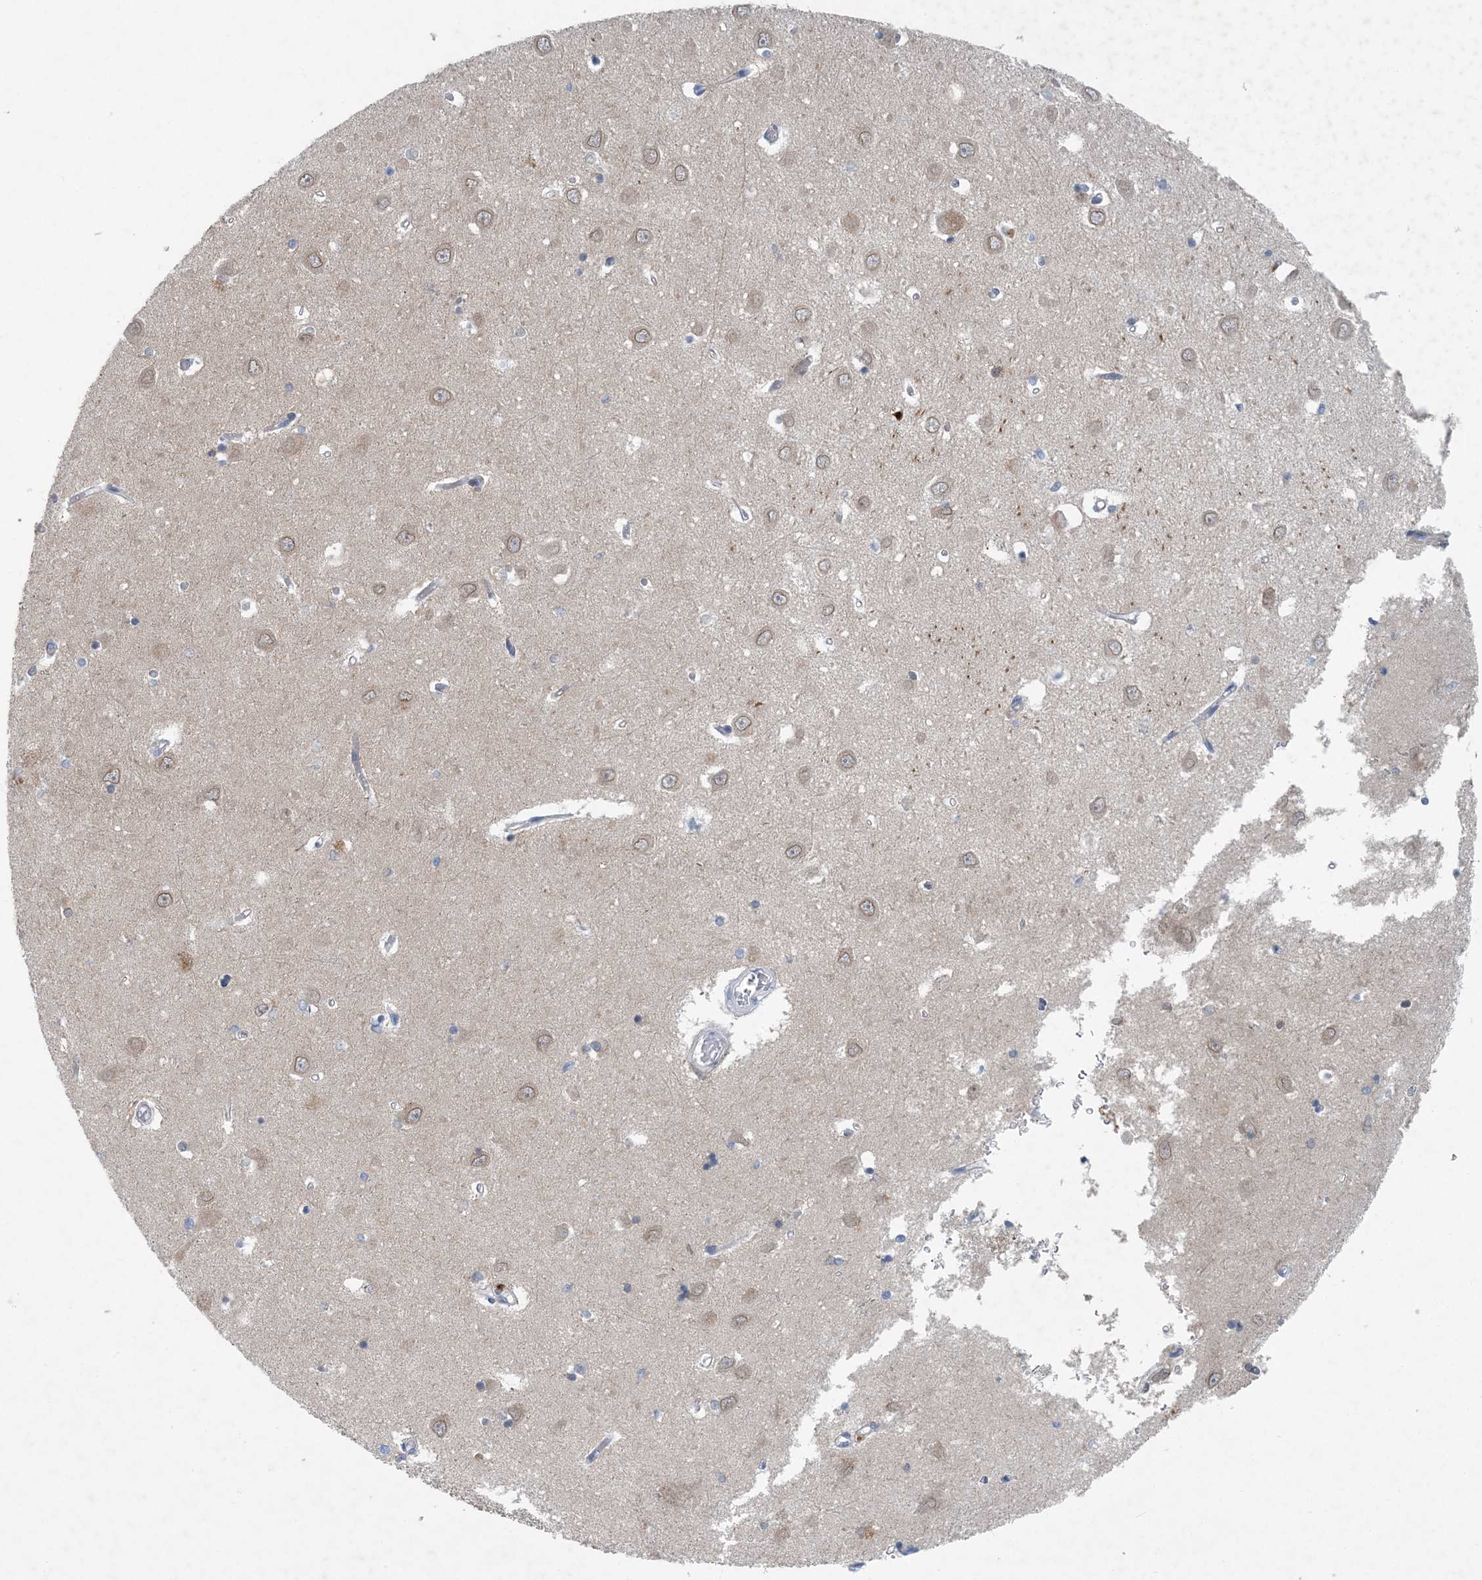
{"staining": {"intensity": "weak", "quantity": "25%-75%", "location": "cytoplasmic/membranous"}, "tissue": "hippocampus", "cell_type": "Glial cells", "image_type": "normal", "snomed": [{"axis": "morphology", "description": "Normal tissue, NOS"}, {"axis": "topography", "description": "Hippocampus"}], "caption": "Immunohistochemical staining of unremarkable hippocampus displays 25%-75% levels of weak cytoplasmic/membranous protein staining in approximately 25%-75% of glial cells.", "gene": "HIKESHI", "patient": {"sex": "male", "age": 70}}